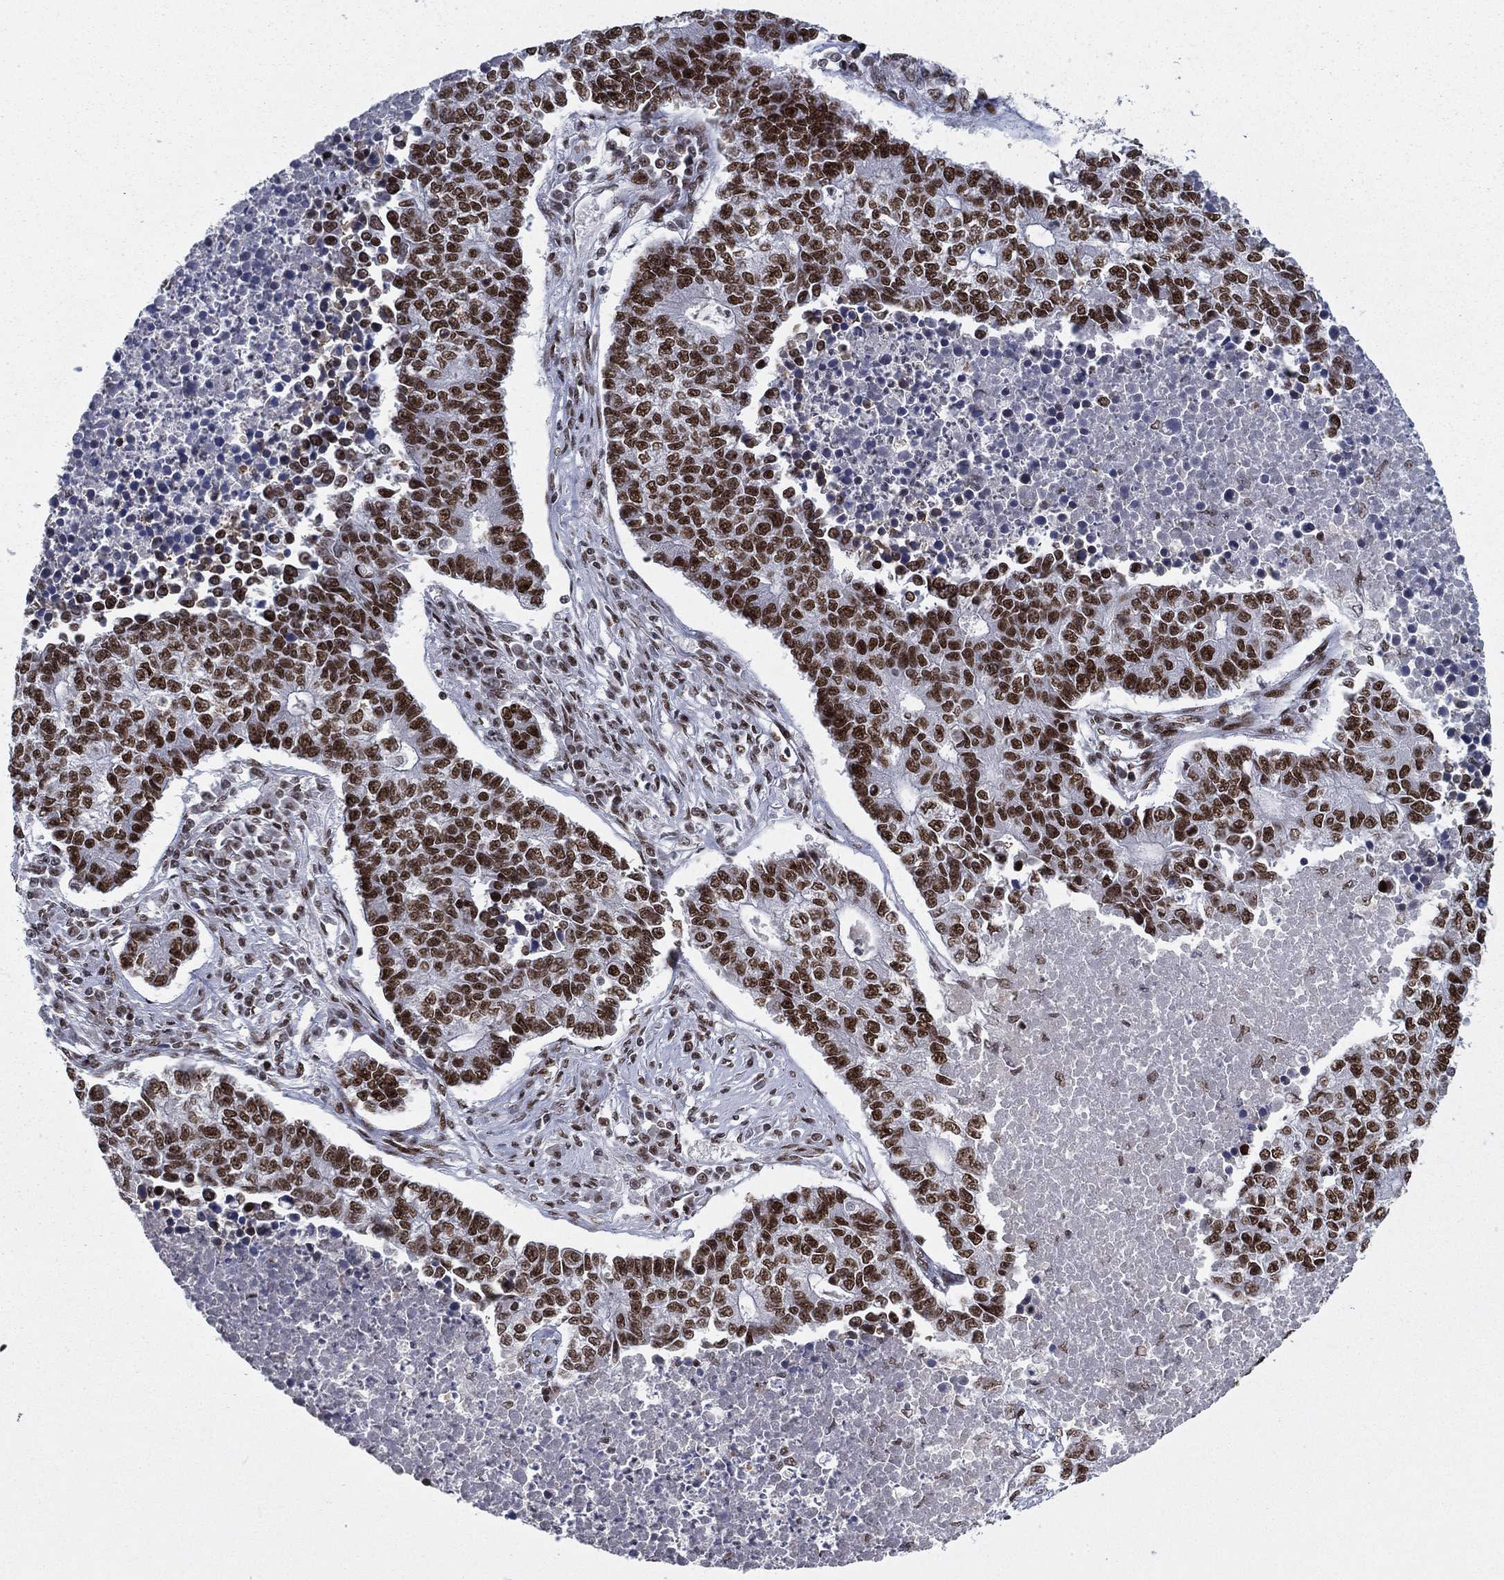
{"staining": {"intensity": "strong", "quantity": ">75%", "location": "nuclear"}, "tissue": "lung cancer", "cell_type": "Tumor cells", "image_type": "cancer", "snomed": [{"axis": "morphology", "description": "Adenocarcinoma, NOS"}, {"axis": "topography", "description": "Lung"}], "caption": "Lung cancer (adenocarcinoma) stained for a protein reveals strong nuclear positivity in tumor cells.", "gene": "RTF1", "patient": {"sex": "male", "age": 57}}